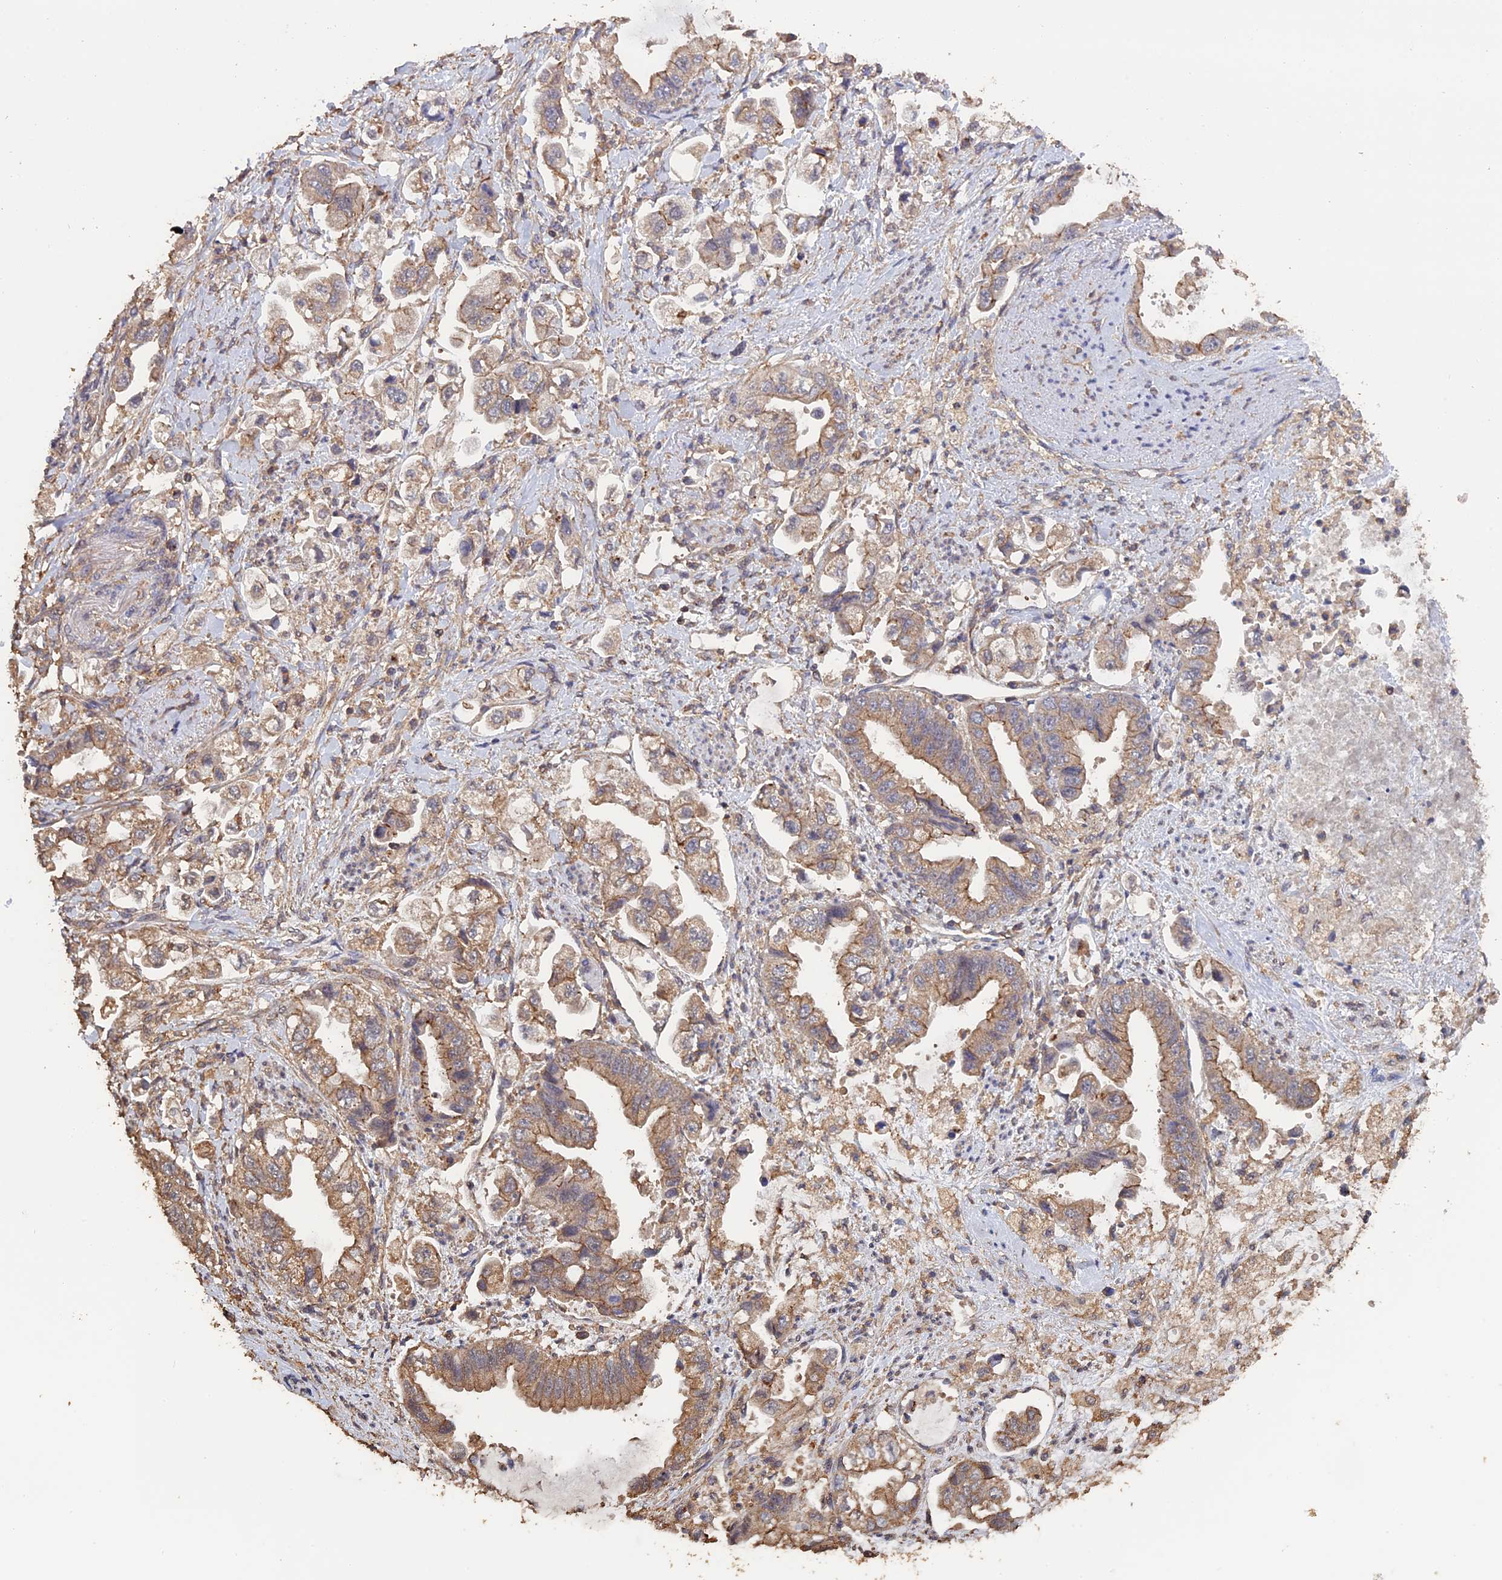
{"staining": {"intensity": "moderate", "quantity": "25%-75%", "location": "cytoplasmic/membranous"}, "tissue": "stomach cancer", "cell_type": "Tumor cells", "image_type": "cancer", "snomed": [{"axis": "morphology", "description": "Adenocarcinoma, NOS"}, {"axis": "topography", "description": "Stomach"}], "caption": "Moderate cytoplasmic/membranous staining for a protein is present in approximately 25%-75% of tumor cells of stomach adenocarcinoma using immunohistochemistry (IHC).", "gene": "PIGQ", "patient": {"sex": "male", "age": 62}}